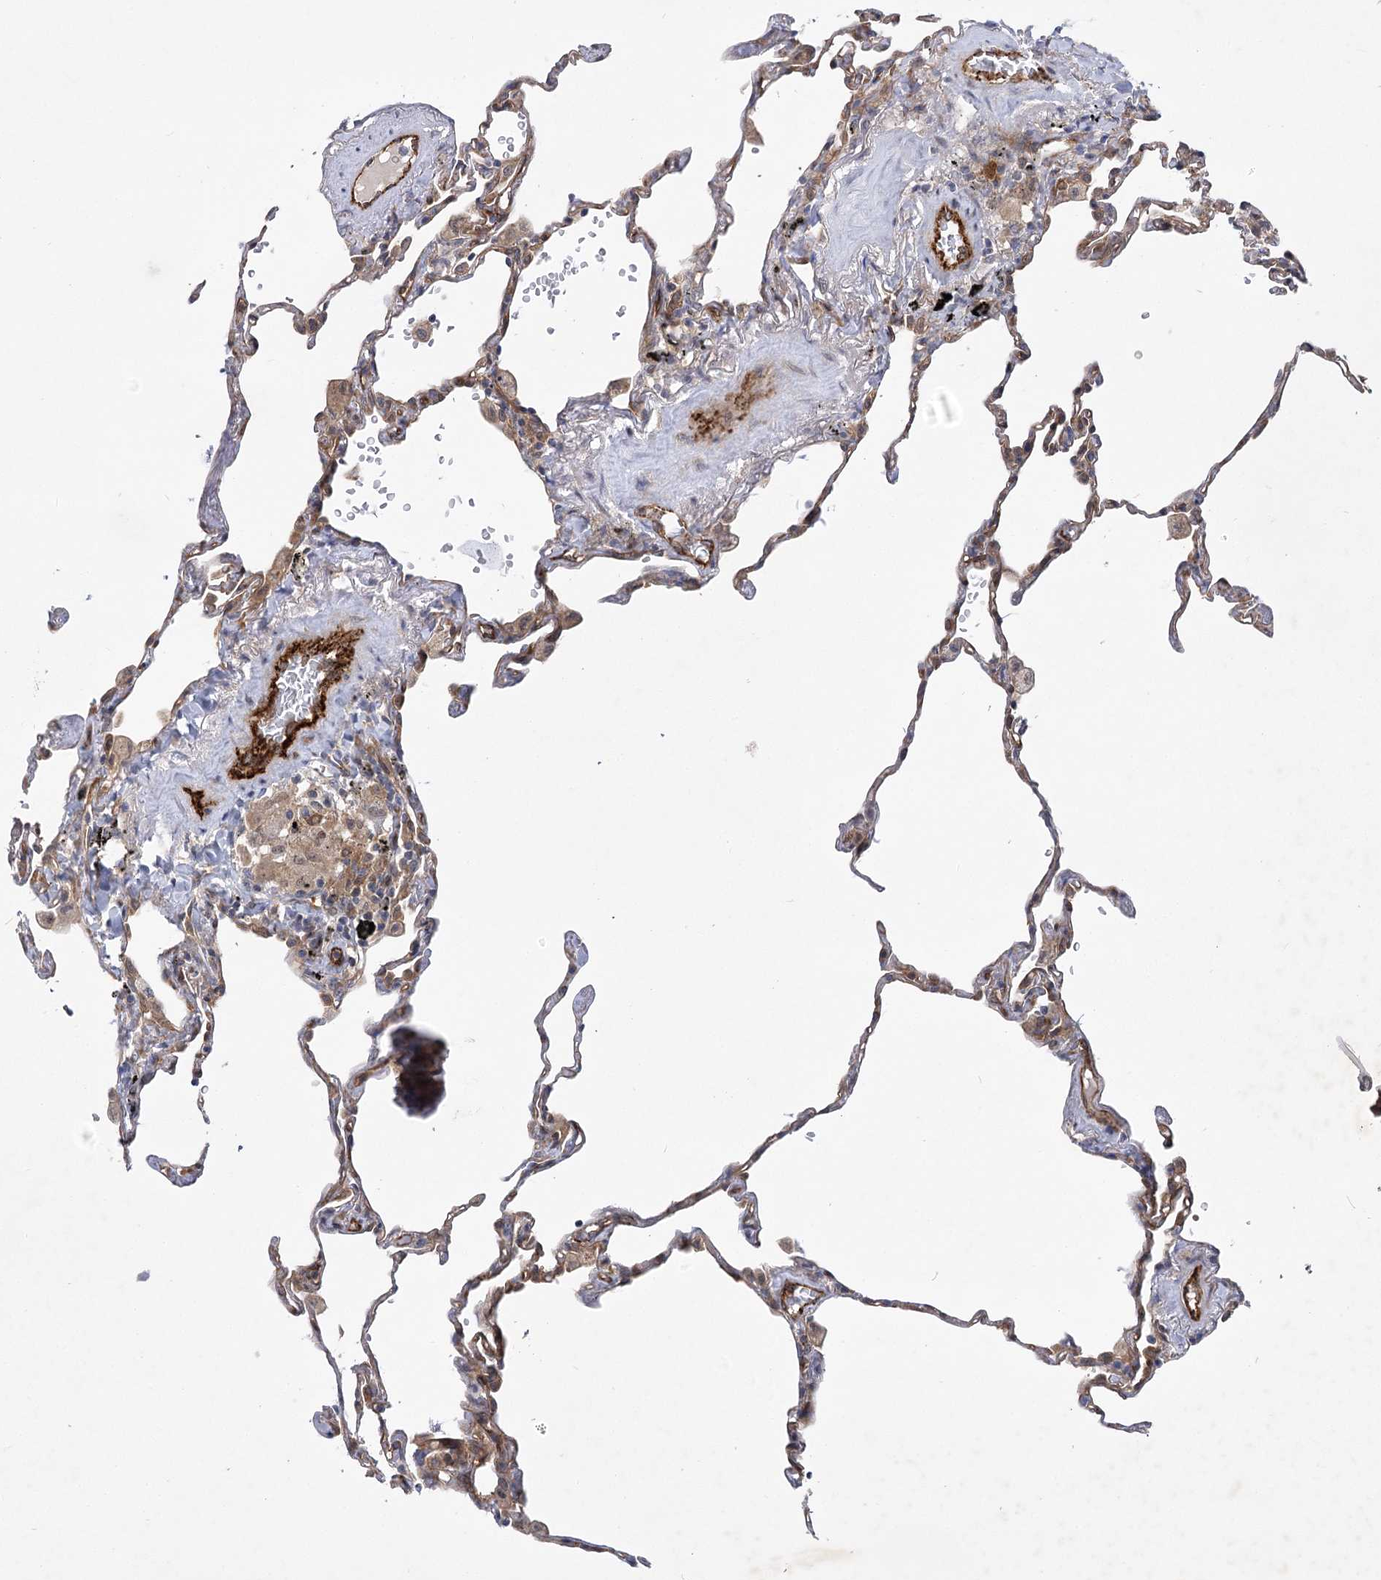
{"staining": {"intensity": "moderate", "quantity": "25%-75%", "location": "cytoplasmic/membranous"}, "tissue": "lung", "cell_type": "Alveolar cells", "image_type": "normal", "snomed": [{"axis": "morphology", "description": "Normal tissue, NOS"}, {"axis": "topography", "description": "Lung"}], "caption": "Immunohistochemistry (IHC) (DAB) staining of benign lung reveals moderate cytoplasmic/membranous protein positivity in about 25%-75% of alveolar cells. (Brightfield microscopy of DAB IHC at high magnification).", "gene": "ARHGAP31", "patient": {"sex": "male", "age": 59}}